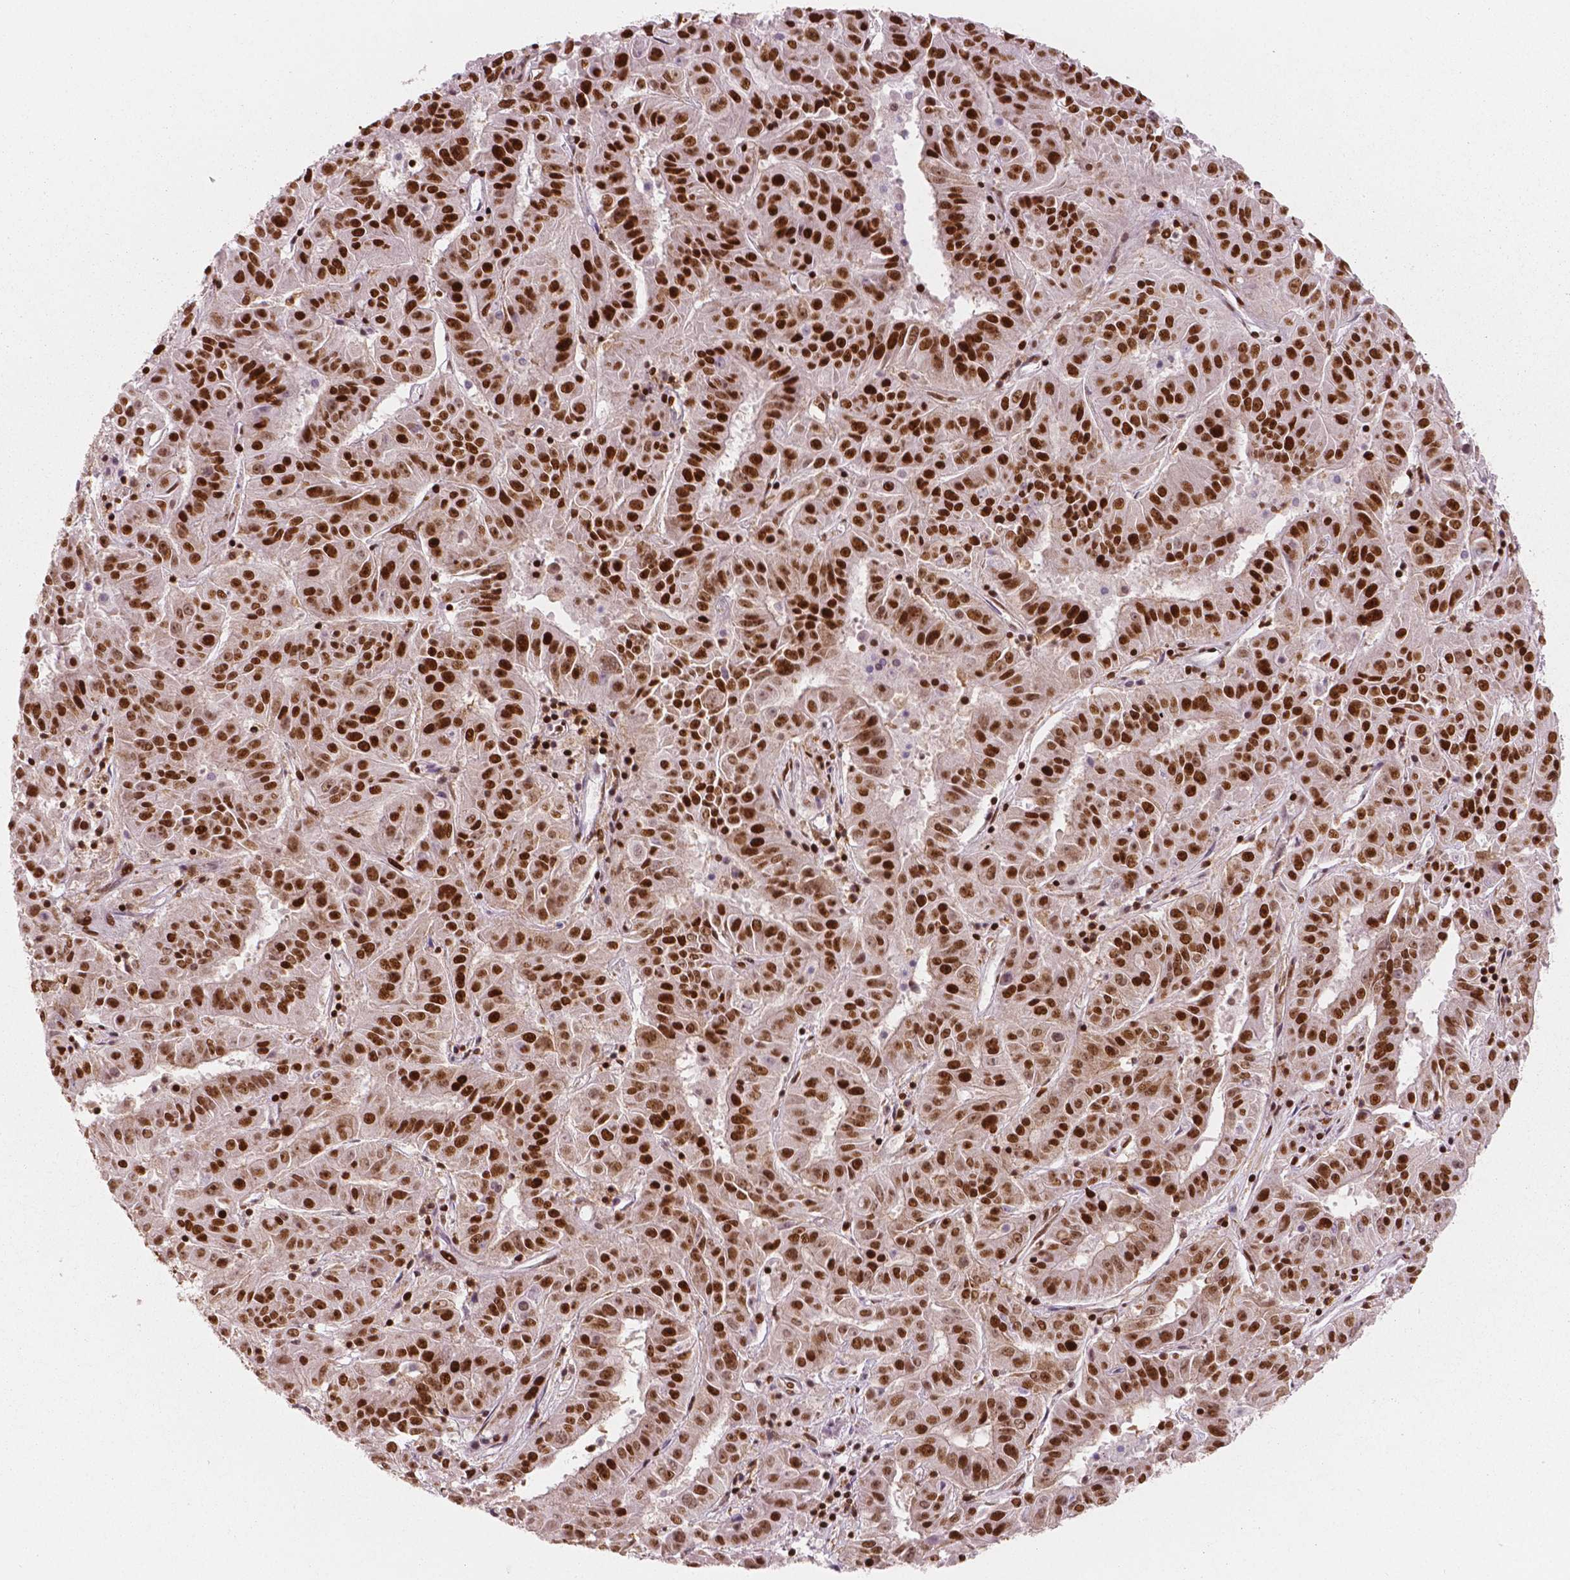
{"staining": {"intensity": "strong", "quantity": ">75%", "location": "nuclear"}, "tissue": "pancreatic cancer", "cell_type": "Tumor cells", "image_type": "cancer", "snomed": [{"axis": "morphology", "description": "Adenocarcinoma, NOS"}, {"axis": "topography", "description": "Pancreas"}], "caption": "Human adenocarcinoma (pancreatic) stained for a protein (brown) displays strong nuclear positive positivity in approximately >75% of tumor cells.", "gene": "BRD4", "patient": {"sex": "male", "age": 63}}